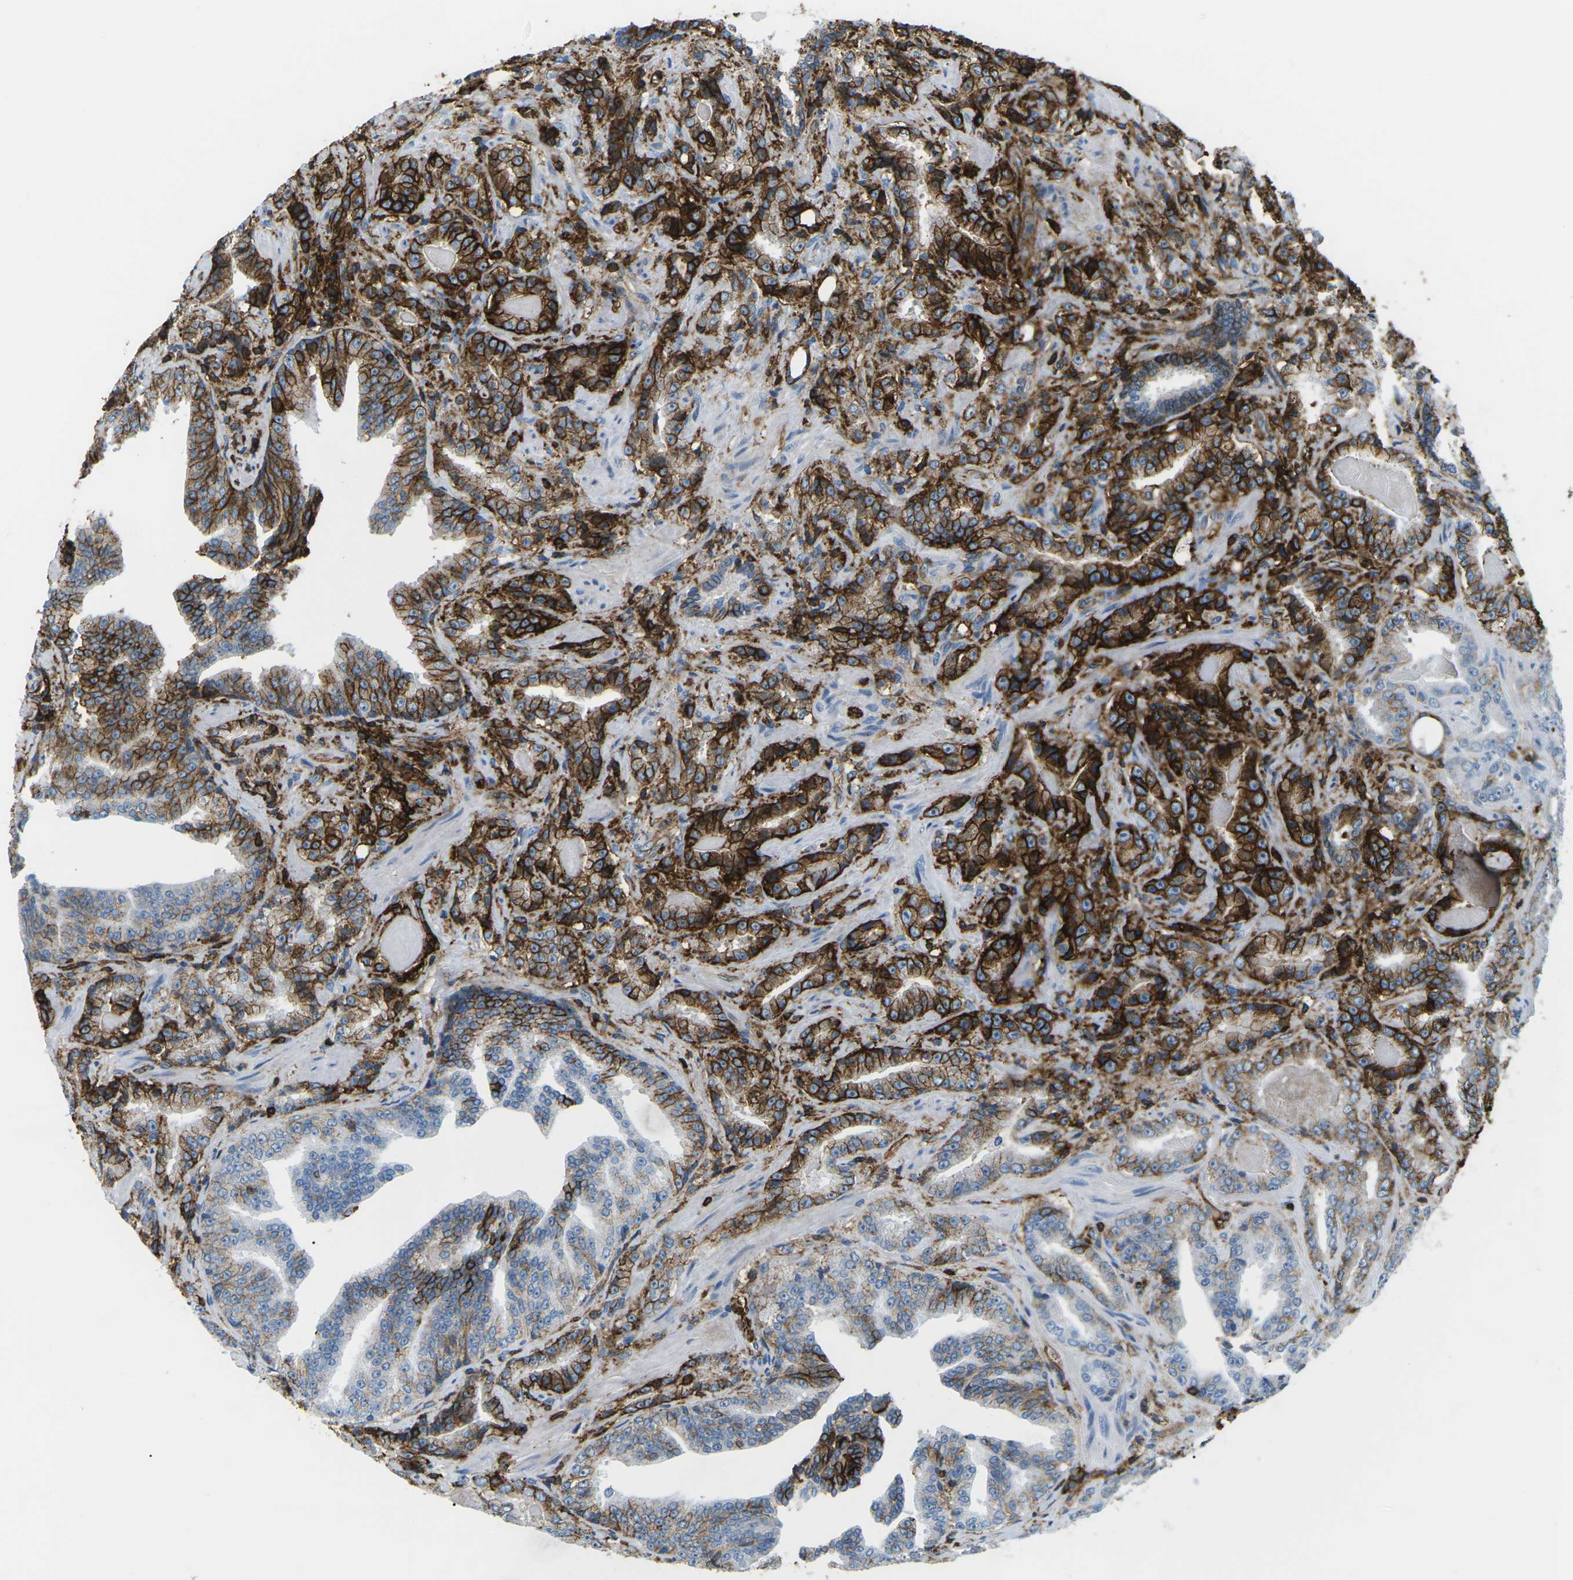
{"staining": {"intensity": "strong", "quantity": "25%-75%", "location": "cytoplasmic/membranous"}, "tissue": "prostate cancer", "cell_type": "Tumor cells", "image_type": "cancer", "snomed": [{"axis": "morphology", "description": "Adenocarcinoma, Low grade"}, {"axis": "topography", "description": "Prostate"}], "caption": "Human prostate cancer (adenocarcinoma (low-grade)) stained with a brown dye exhibits strong cytoplasmic/membranous positive expression in about 25%-75% of tumor cells.", "gene": "HLA-B", "patient": {"sex": "male", "age": 60}}